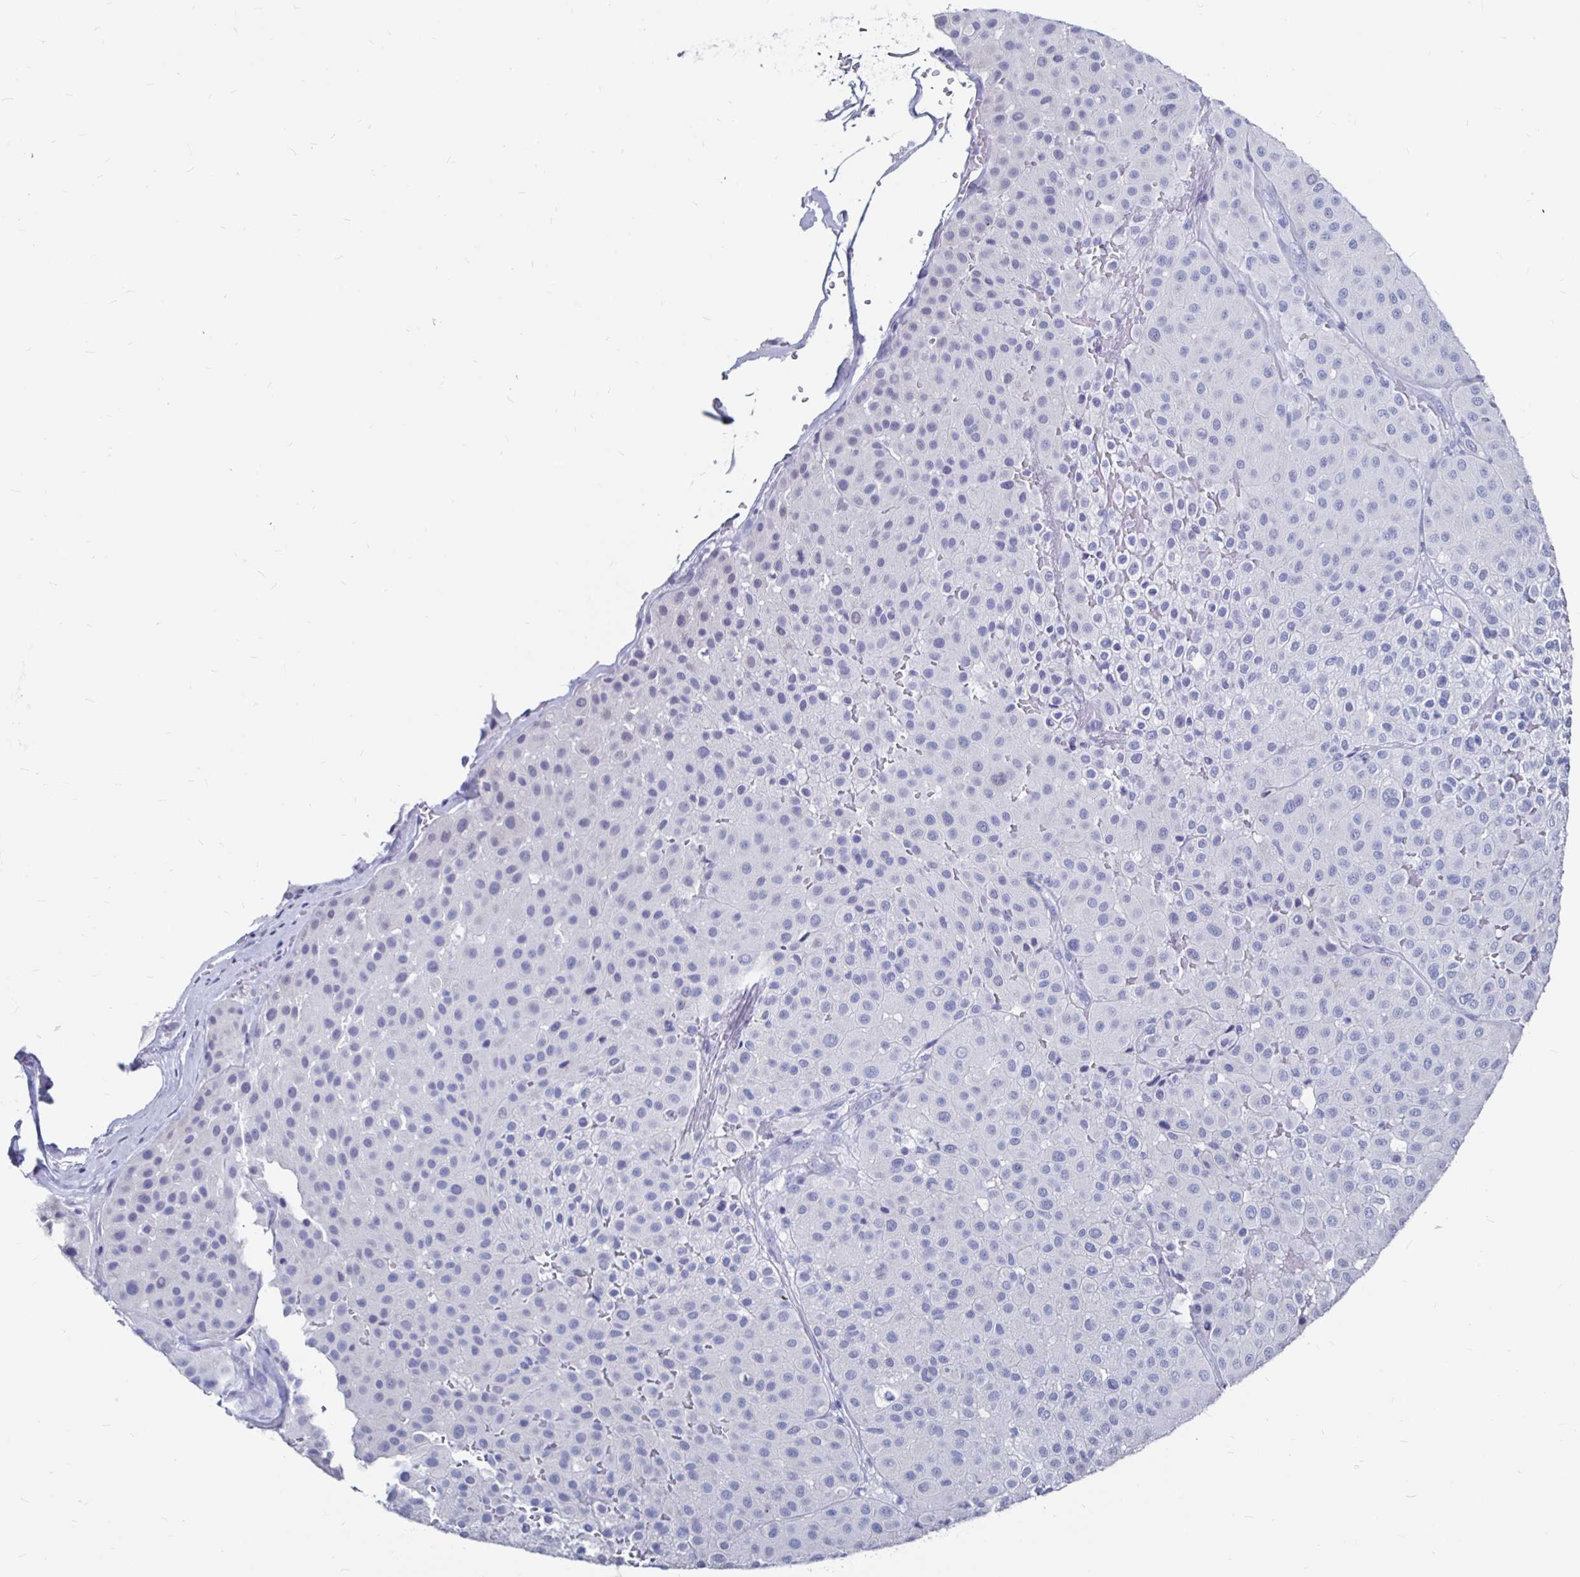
{"staining": {"intensity": "negative", "quantity": "none", "location": "none"}, "tissue": "melanoma", "cell_type": "Tumor cells", "image_type": "cancer", "snomed": [{"axis": "morphology", "description": "Malignant melanoma, Metastatic site"}, {"axis": "topography", "description": "Smooth muscle"}], "caption": "Tumor cells show no significant staining in melanoma.", "gene": "LUZP4", "patient": {"sex": "male", "age": 41}}